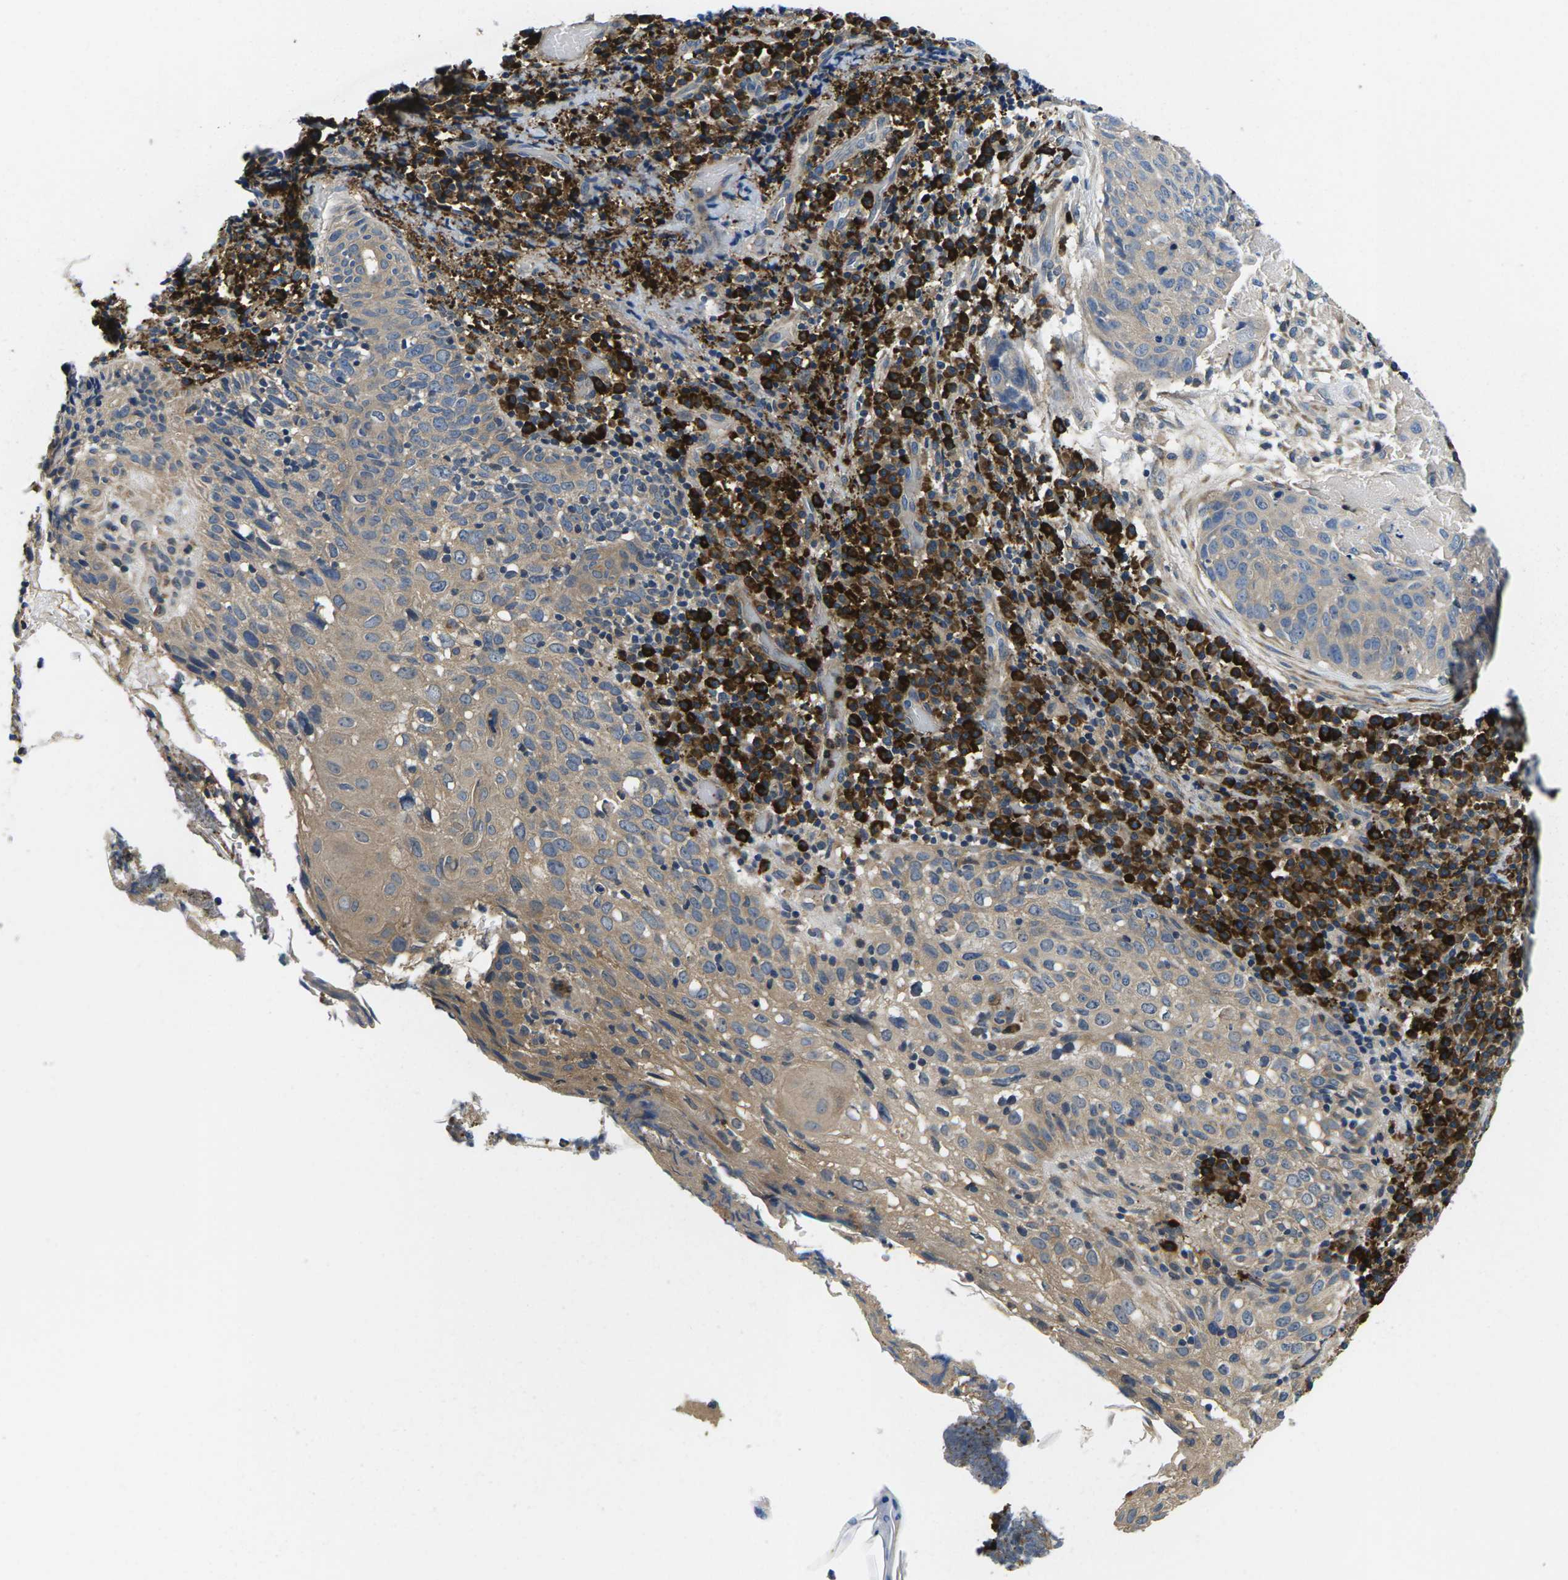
{"staining": {"intensity": "weak", "quantity": "25%-75%", "location": "cytoplasmic/membranous"}, "tissue": "skin cancer", "cell_type": "Tumor cells", "image_type": "cancer", "snomed": [{"axis": "morphology", "description": "Squamous cell carcinoma in situ, NOS"}, {"axis": "morphology", "description": "Squamous cell carcinoma, NOS"}, {"axis": "topography", "description": "Skin"}], "caption": "Immunohistochemistry (IHC) of skin squamous cell carcinoma in situ displays low levels of weak cytoplasmic/membranous staining in approximately 25%-75% of tumor cells. The staining is performed using DAB (3,3'-diaminobenzidine) brown chromogen to label protein expression. The nuclei are counter-stained blue using hematoxylin.", "gene": "PLCE1", "patient": {"sex": "male", "age": 93}}